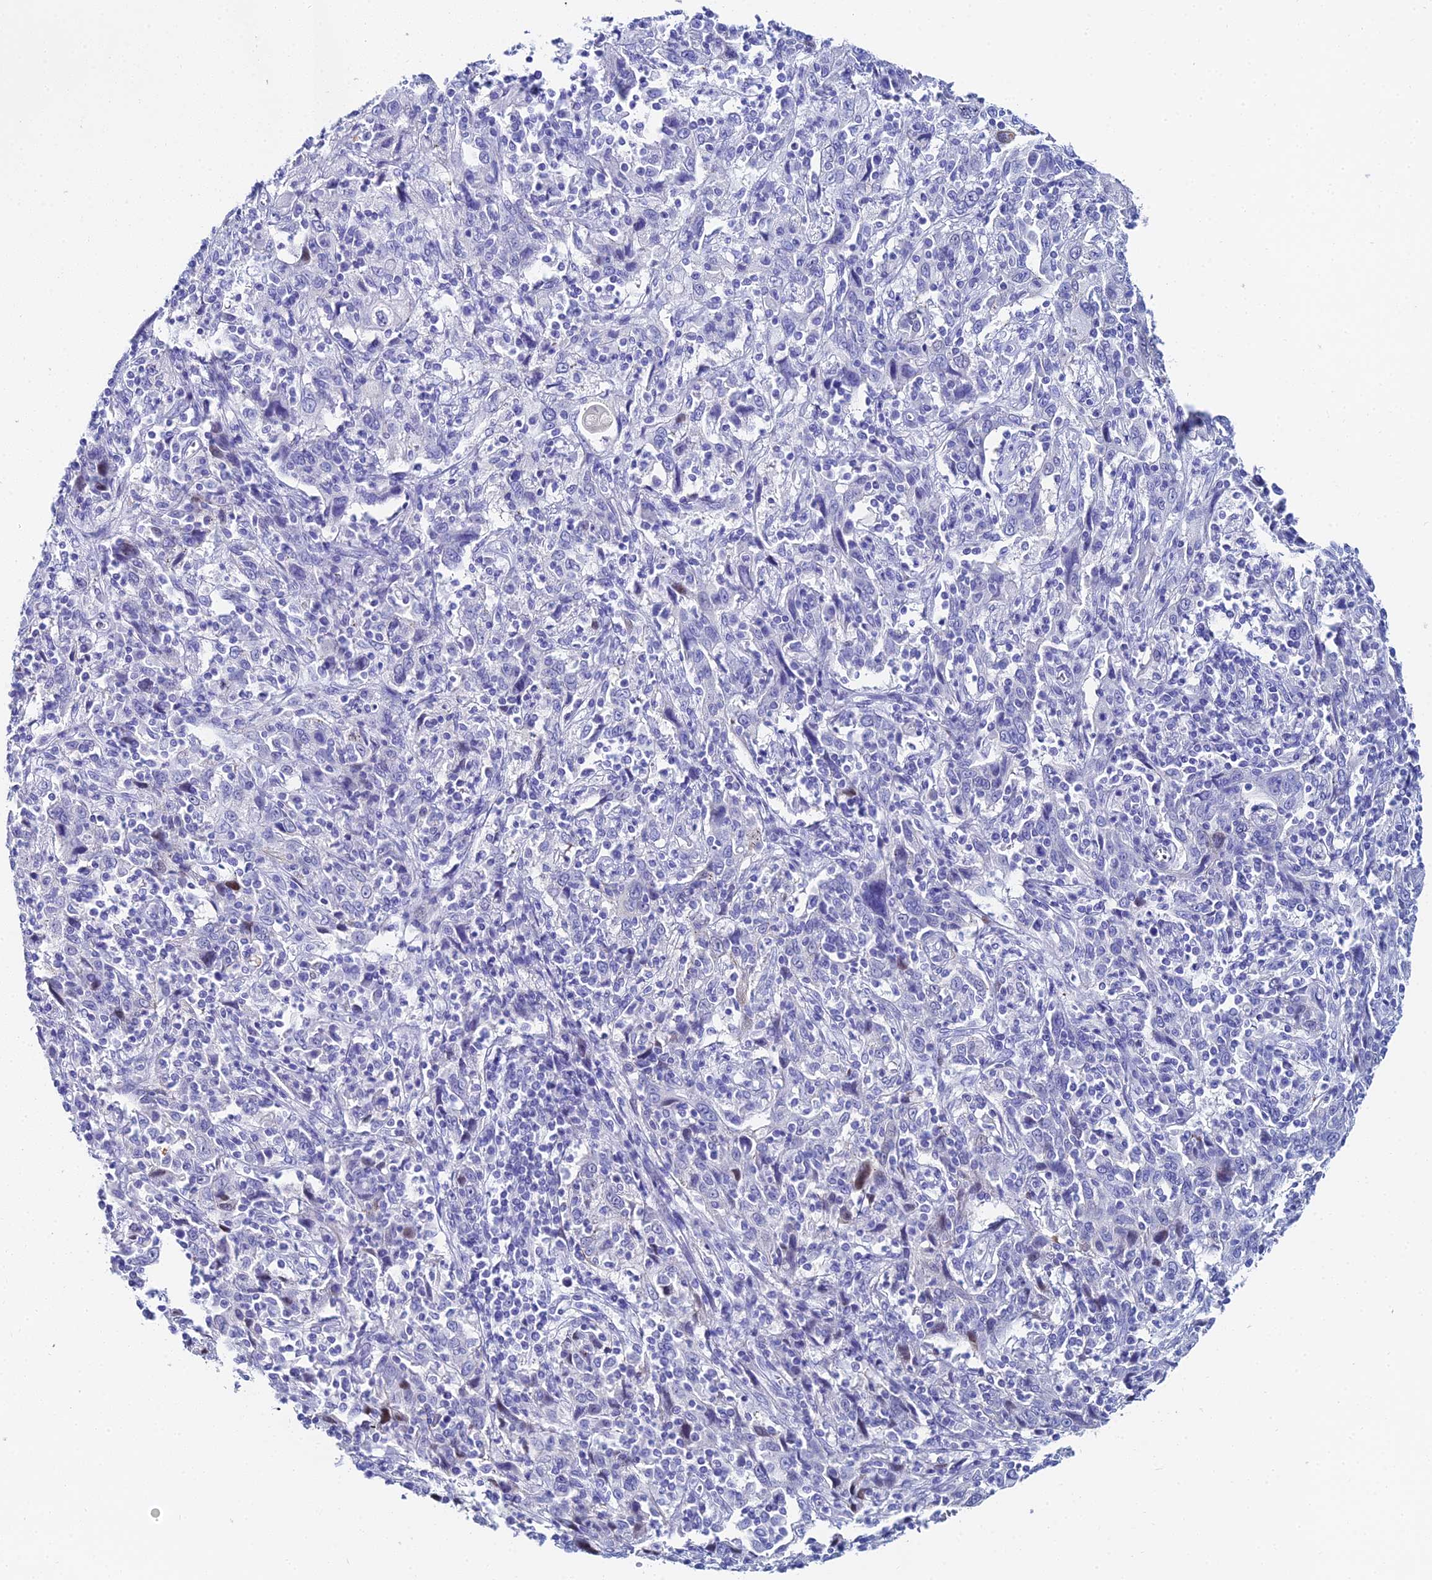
{"staining": {"intensity": "moderate", "quantity": "<25%", "location": "nuclear"}, "tissue": "cervical cancer", "cell_type": "Tumor cells", "image_type": "cancer", "snomed": [{"axis": "morphology", "description": "Squamous cell carcinoma, NOS"}, {"axis": "topography", "description": "Cervix"}], "caption": "Immunohistochemistry staining of cervical squamous cell carcinoma, which demonstrates low levels of moderate nuclear staining in about <25% of tumor cells indicating moderate nuclear protein positivity. The staining was performed using DAB (3,3'-diaminobenzidine) (brown) for protein detection and nuclei were counterstained in hematoxylin (blue).", "gene": "HSPA1L", "patient": {"sex": "female", "age": 46}}